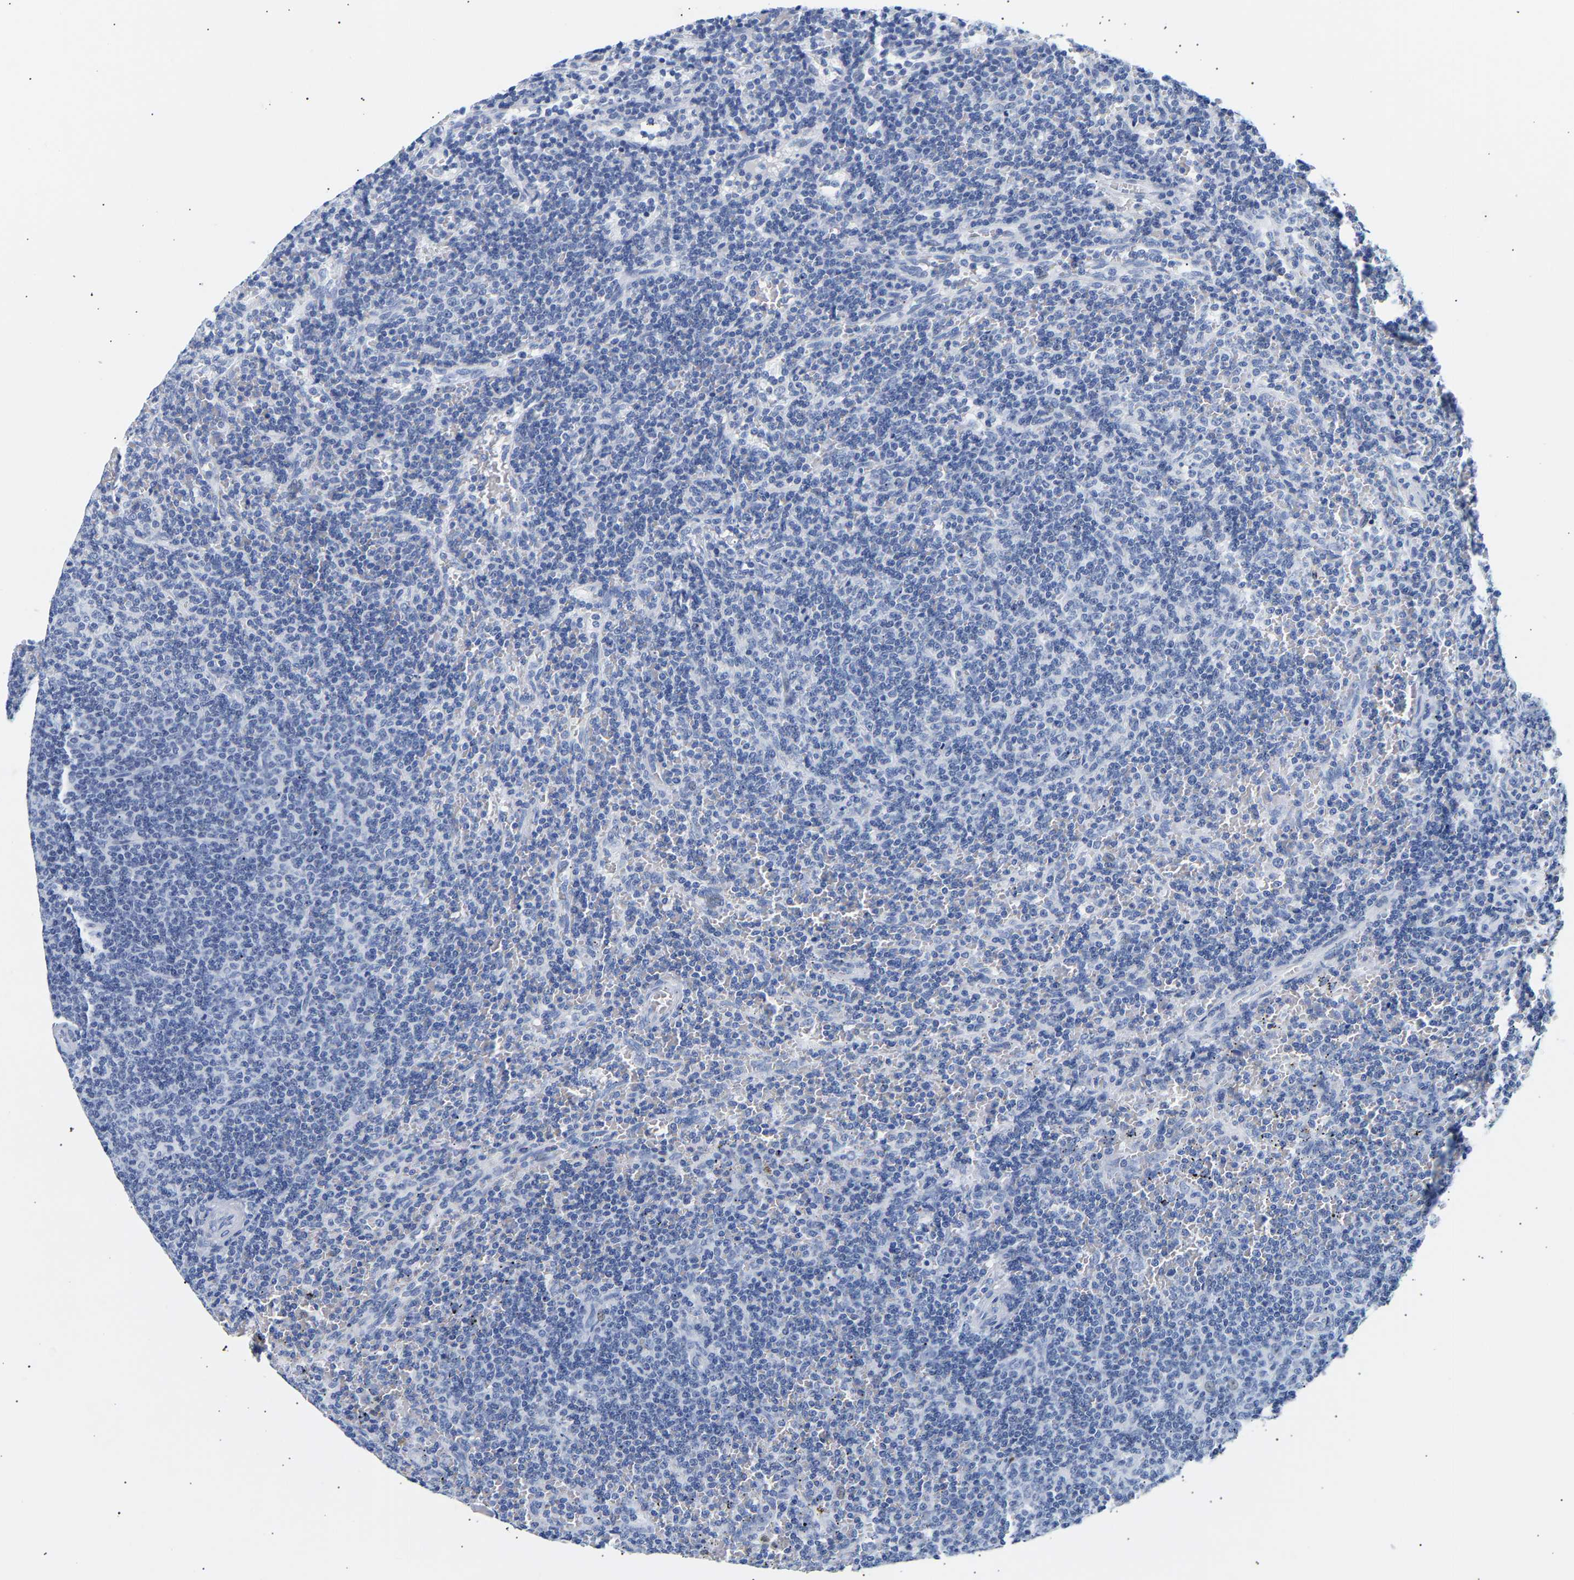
{"staining": {"intensity": "negative", "quantity": "none", "location": "none"}, "tissue": "lymphoma", "cell_type": "Tumor cells", "image_type": "cancer", "snomed": [{"axis": "morphology", "description": "Malignant lymphoma, non-Hodgkin's type, Low grade"}, {"axis": "topography", "description": "Spleen"}], "caption": "Tumor cells are negative for protein expression in human lymphoma.", "gene": "SPINK2", "patient": {"sex": "female", "age": 50}}